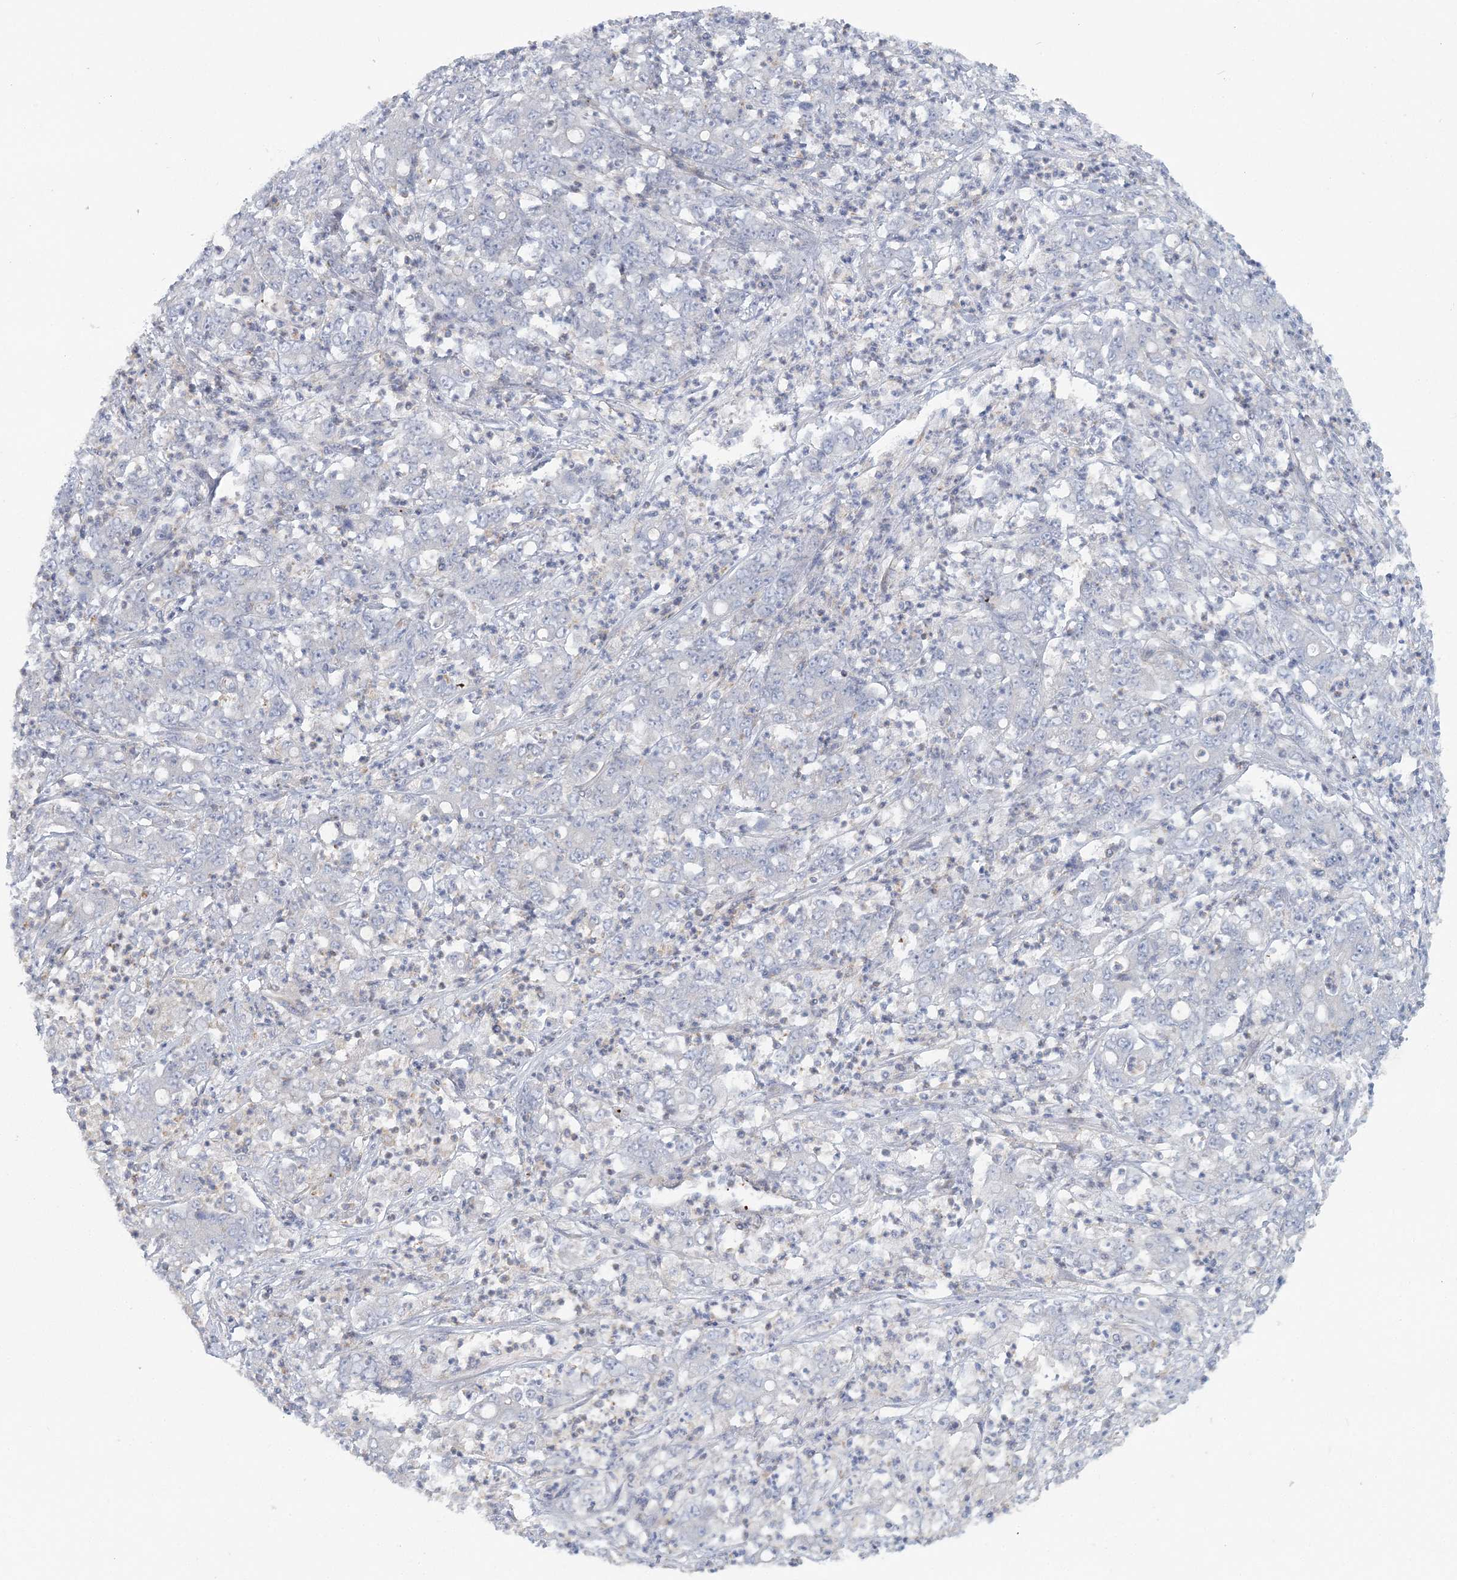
{"staining": {"intensity": "negative", "quantity": "none", "location": "none"}, "tissue": "stomach cancer", "cell_type": "Tumor cells", "image_type": "cancer", "snomed": [{"axis": "morphology", "description": "Adenocarcinoma, NOS"}, {"axis": "topography", "description": "Stomach, lower"}], "caption": "IHC of human adenocarcinoma (stomach) reveals no staining in tumor cells.", "gene": "CUEDC2", "patient": {"sex": "female", "age": 71}}